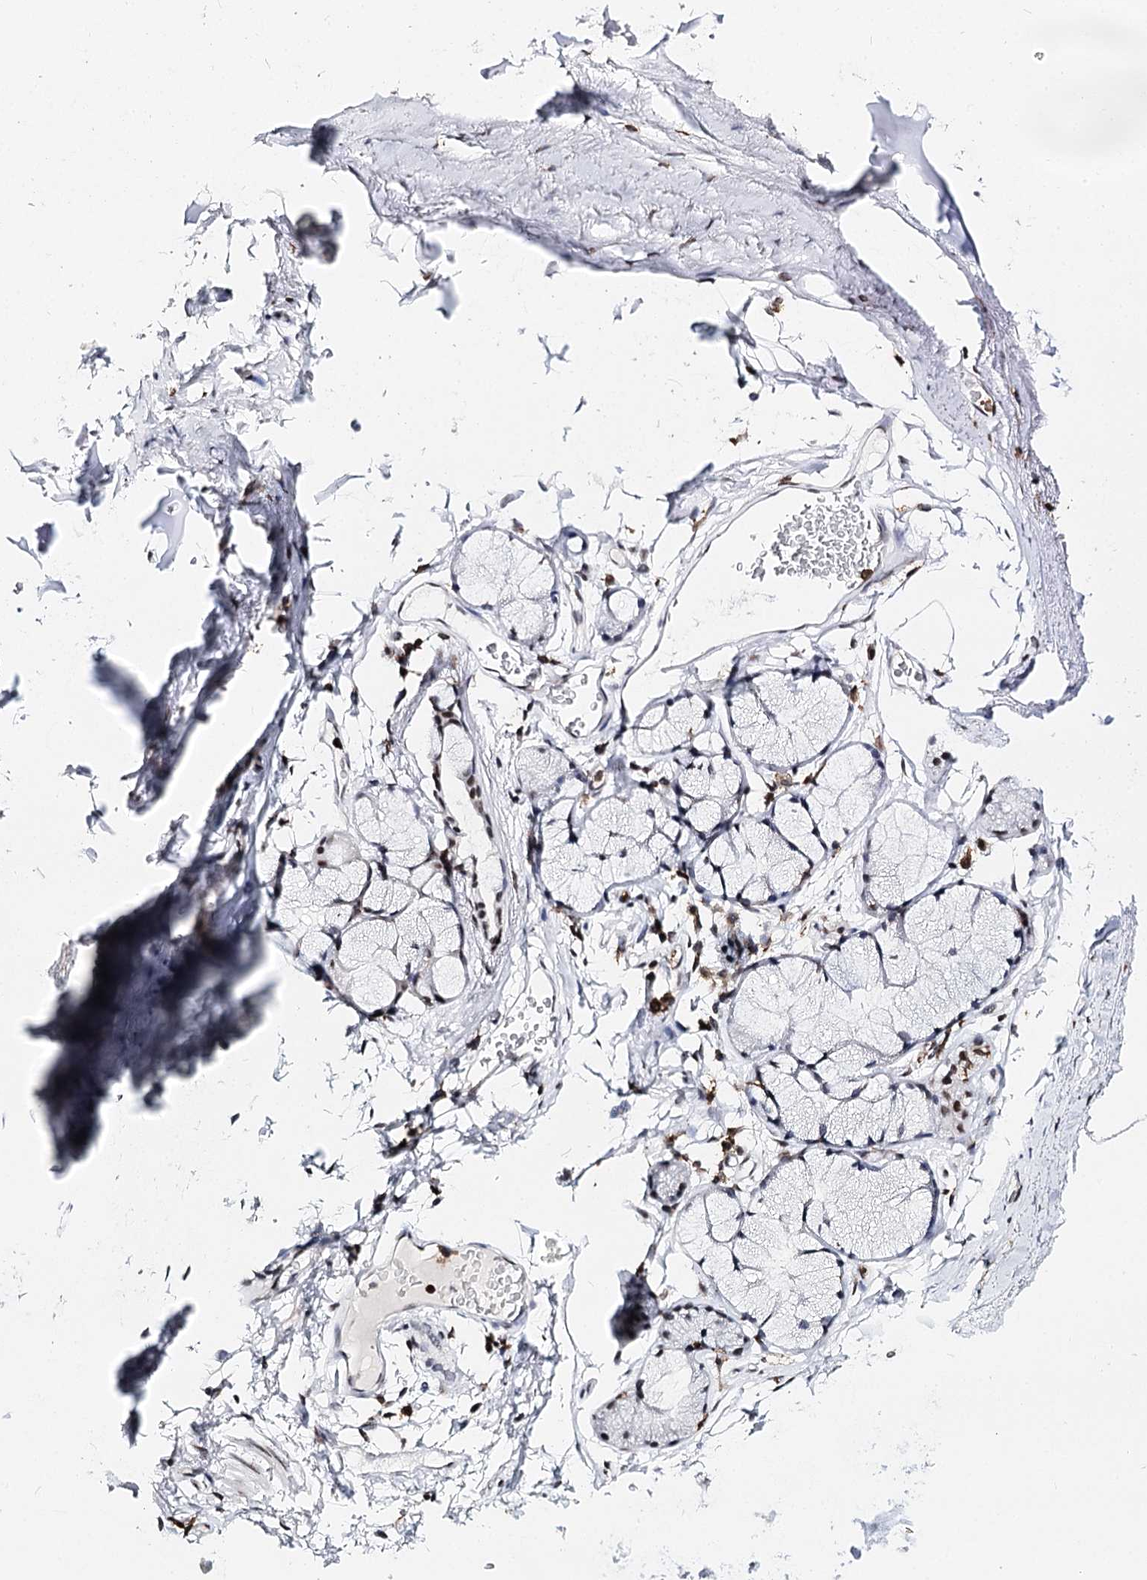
{"staining": {"intensity": "negative", "quantity": "none", "location": "none"}, "tissue": "adipose tissue", "cell_type": "Adipocytes", "image_type": "normal", "snomed": [{"axis": "morphology", "description": "Normal tissue, NOS"}, {"axis": "topography", "description": "Cartilage tissue"}, {"axis": "topography", "description": "Bronchus"}], "caption": "Immunohistochemistry (IHC) photomicrograph of benign adipose tissue: adipose tissue stained with DAB shows no significant protein positivity in adipocytes.", "gene": "BARD1", "patient": {"sex": "female", "age": 73}}